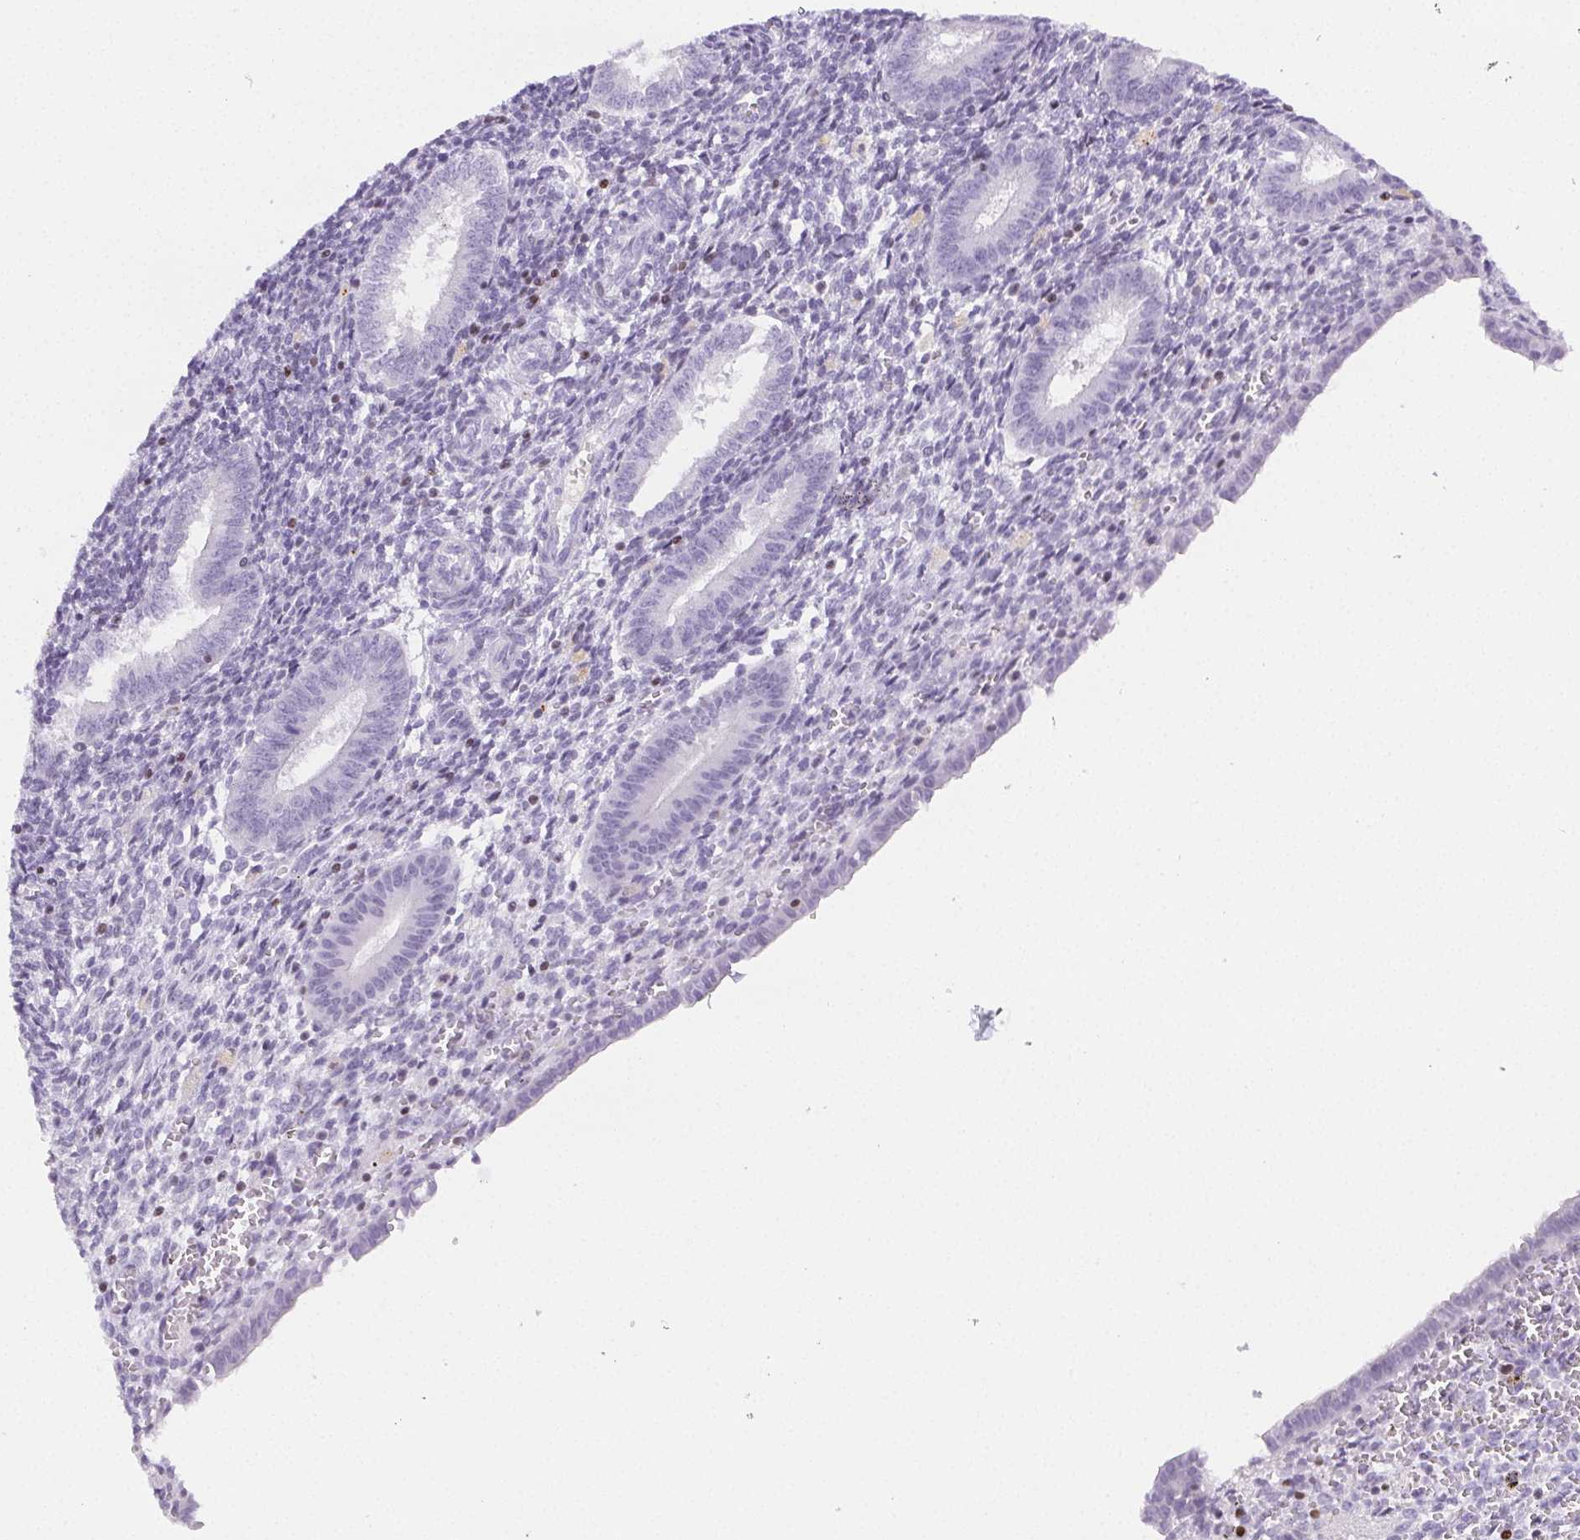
{"staining": {"intensity": "negative", "quantity": "none", "location": "none"}, "tissue": "endometrium", "cell_type": "Cells in endometrial stroma", "image_type": "normal", "snomed": [{"axis": "morphology", "description": "Normal tissue, NOS"}, {"axis": "topography", "description": "Endometrium"}], "caption": "The photomicrograph demonstrates no staining of cells in endometrial stroma in normal endometrium.", "gene": "BEND2", "patient": {"sex": "female", "age": 25}}